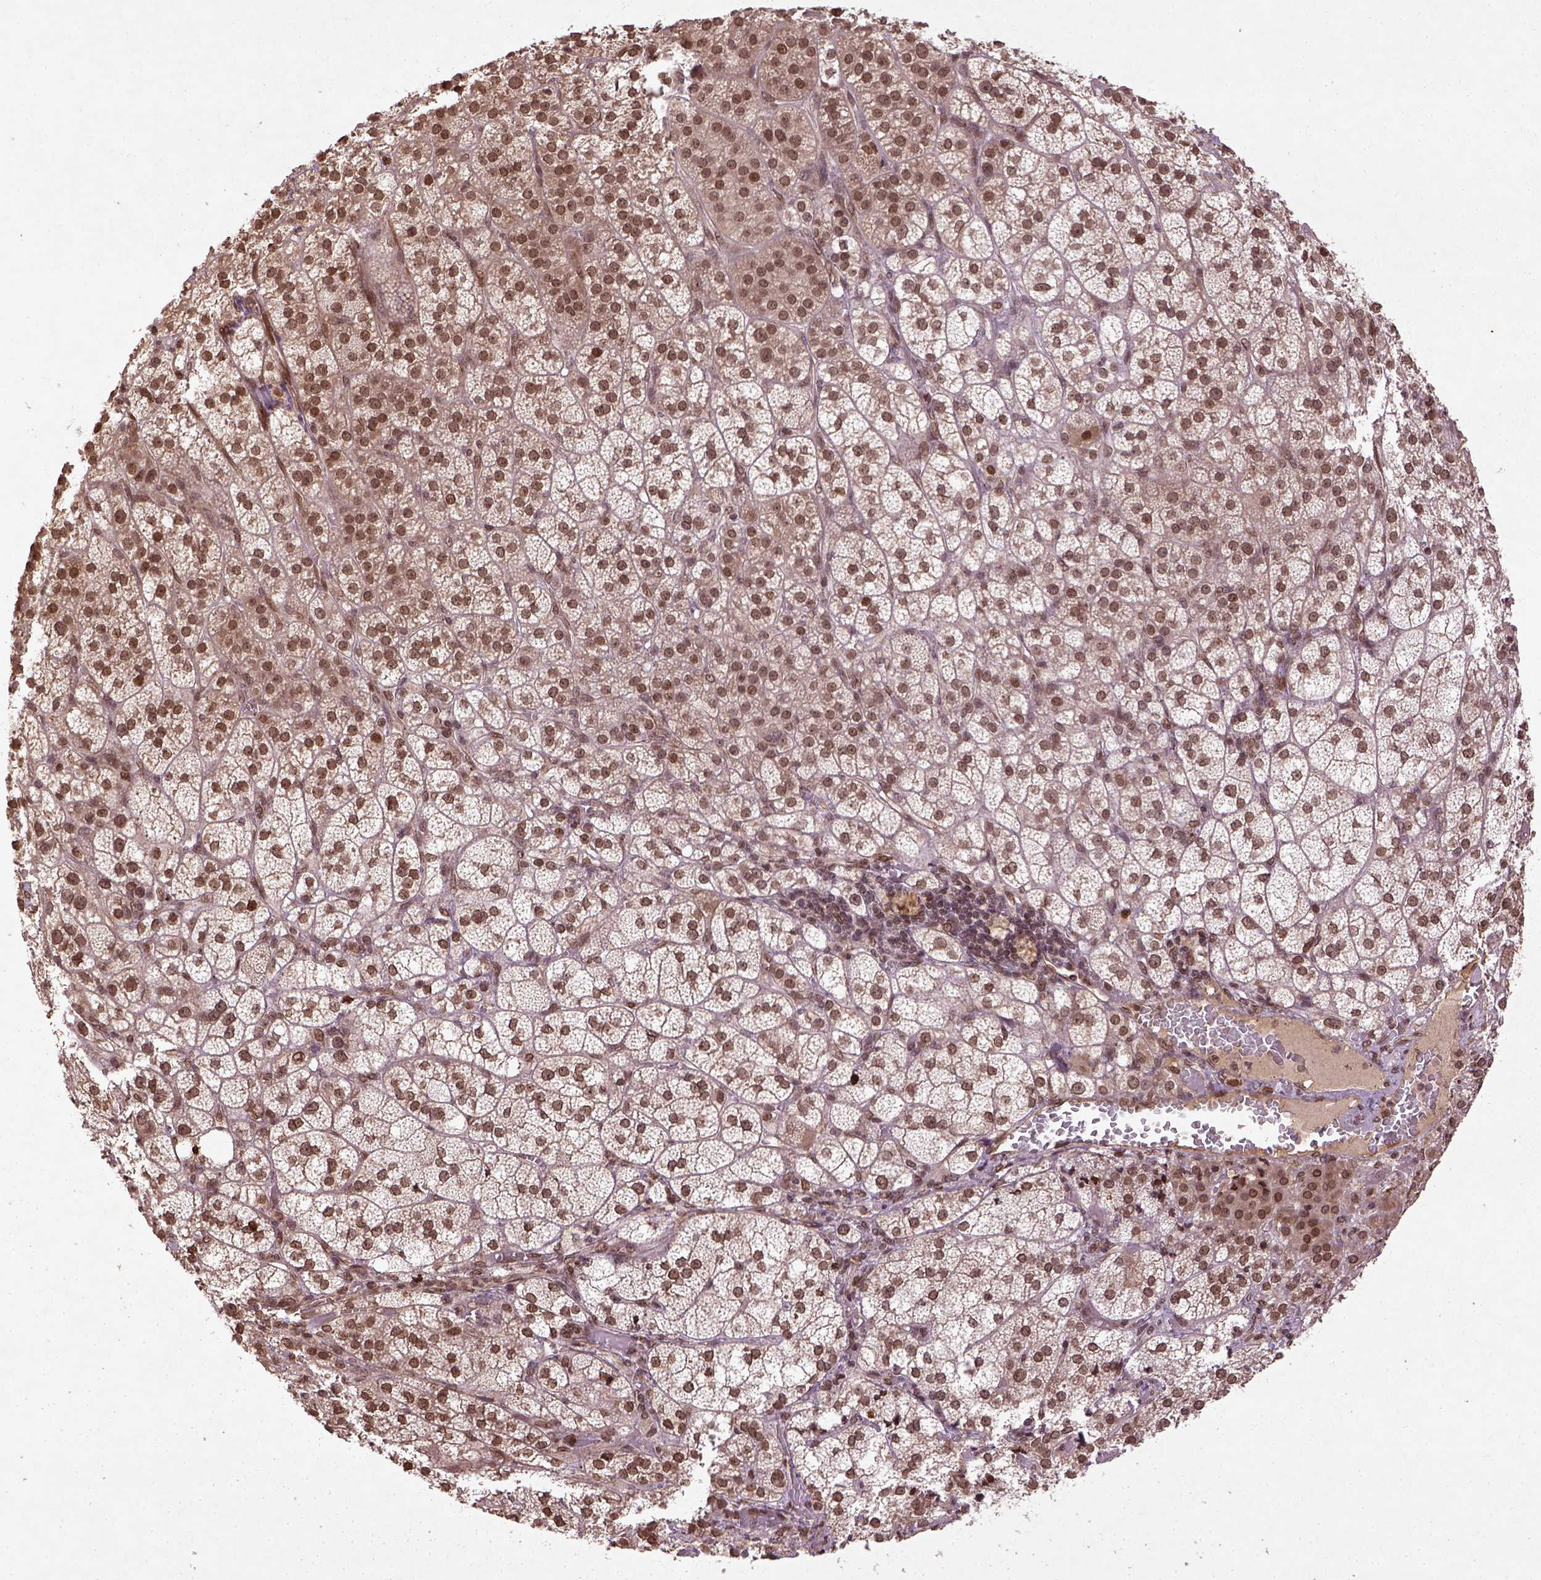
{"staining": {"intensity": "moderate", "quantity": ">75%", "location": "nuclear"}, "tissue": "adrenal gland", "cell_type": "Glandular cells", "image_type": "normal", "snomed": [{"axis": "morphology", "description": "Normal tissue, NOS"}, {"axis": "topography", "description": "Adrenal gland"}], "caption": "The micrograph reveals immunohistochemical staining of unremarkable adrenal gland. There is moderate nuclear expression is seen in approximately >75% of glandular cells. The staining was performed using DAB to visualize the protein expression in brown, while the nuclei were stained in blue with hematoxylin (Magnification: 20x).", "gene": "BANF1", "patient": {"sex": "female", "age": 60}}